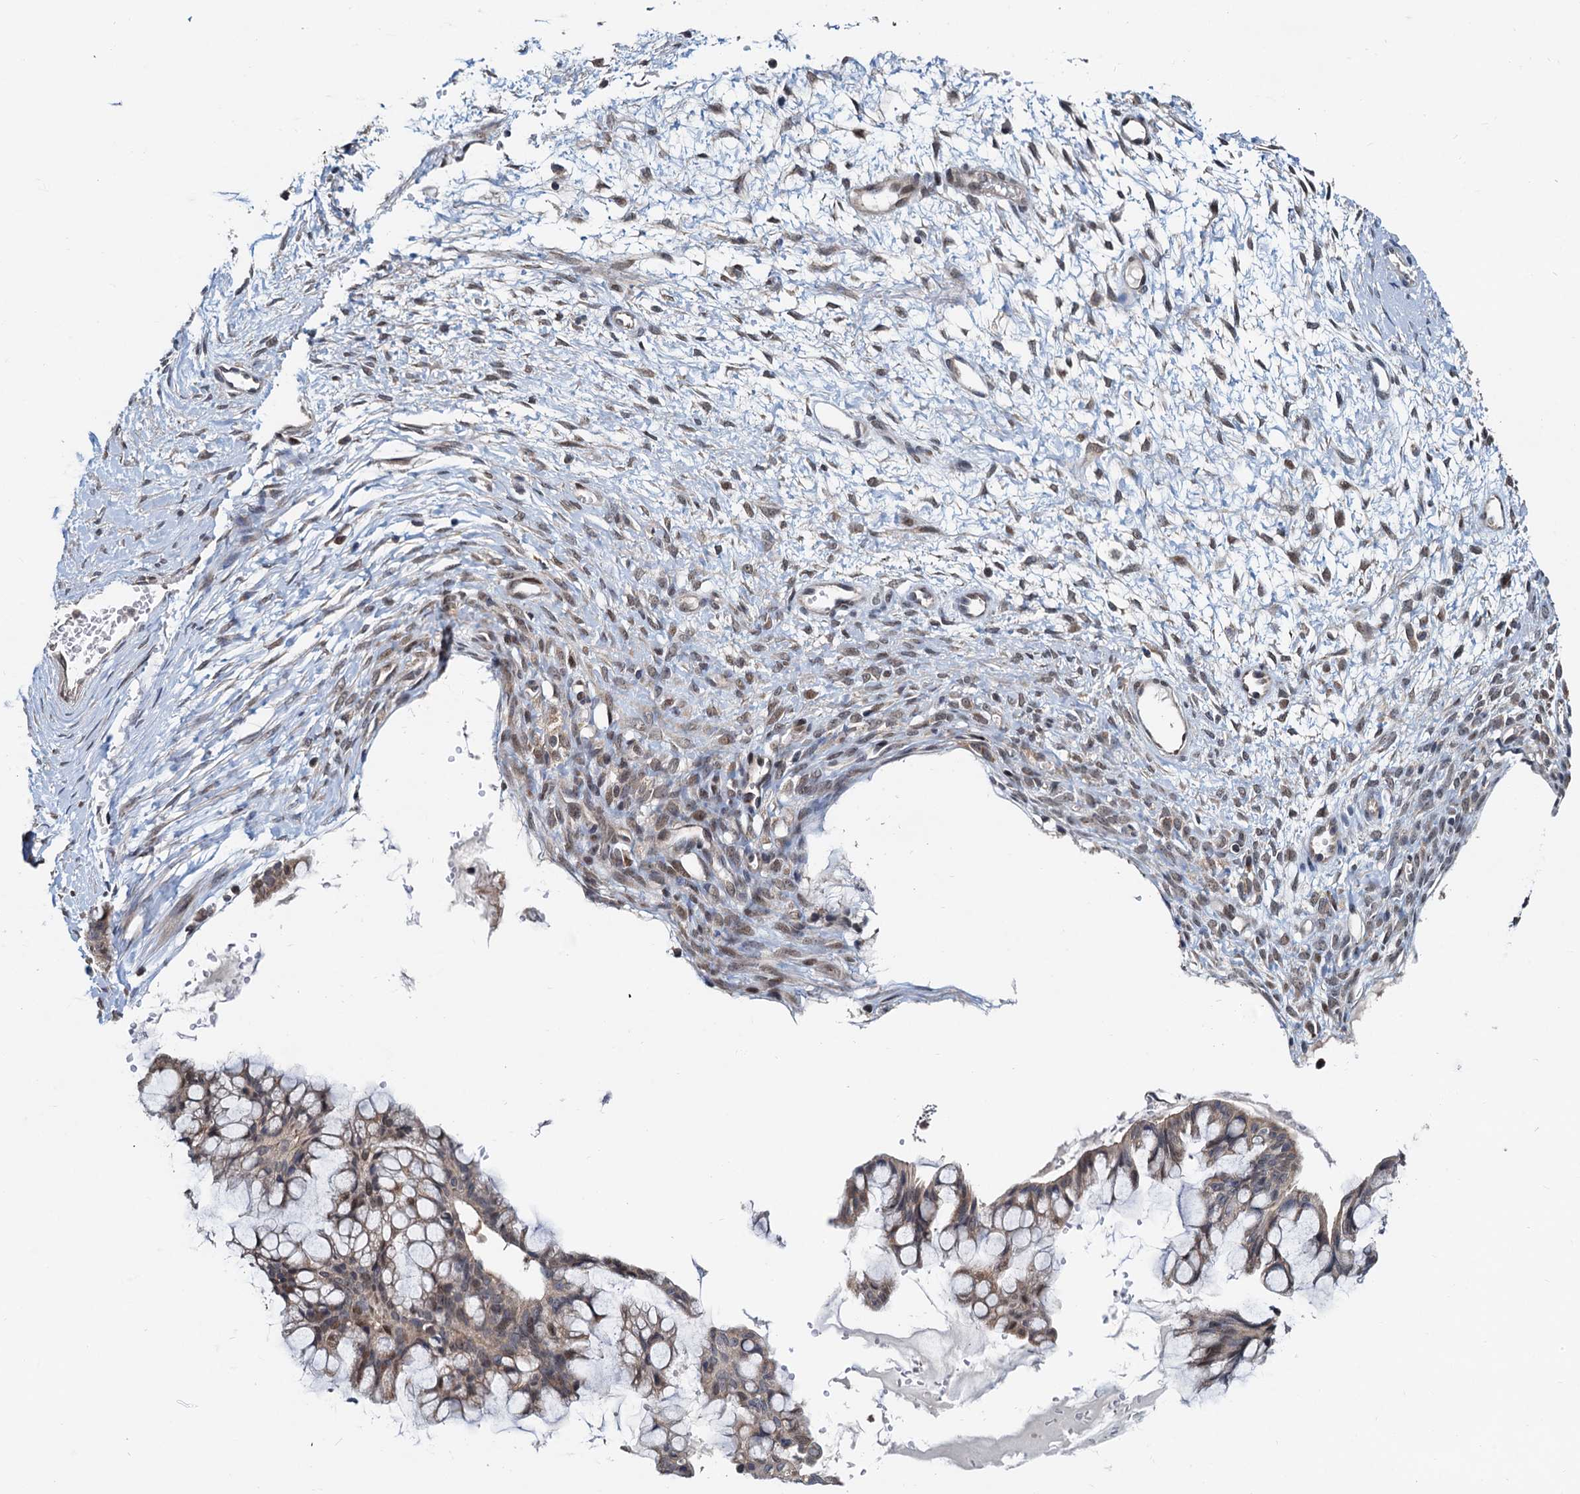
{"staining": {"intensity": "weak", "quantity": "25%-75%", "location": "cytoplasmic/membranous,nuclear"}, "tissue": "ovarian cancer", "cell_type": "Tumor cells", "image_type": "cancer", "snomed": [{"axis": "morphology", "description": "Cystadenocarcinoma, mucinous, NOS"}, {"axis": "topography", "description": "Ovary"}], "caption": "High-power microscopy captured an immunohistochemistry histopathology image of ovarian cancer, revealing weak cytoplasmic/membranous and nuclear expression in about 25%-75% of tumor cells. (Brightfield microscopy of DAB IHC at high magnification).", "gene": "MCMBP", "patient": {"sex": "female", "age": 73}}